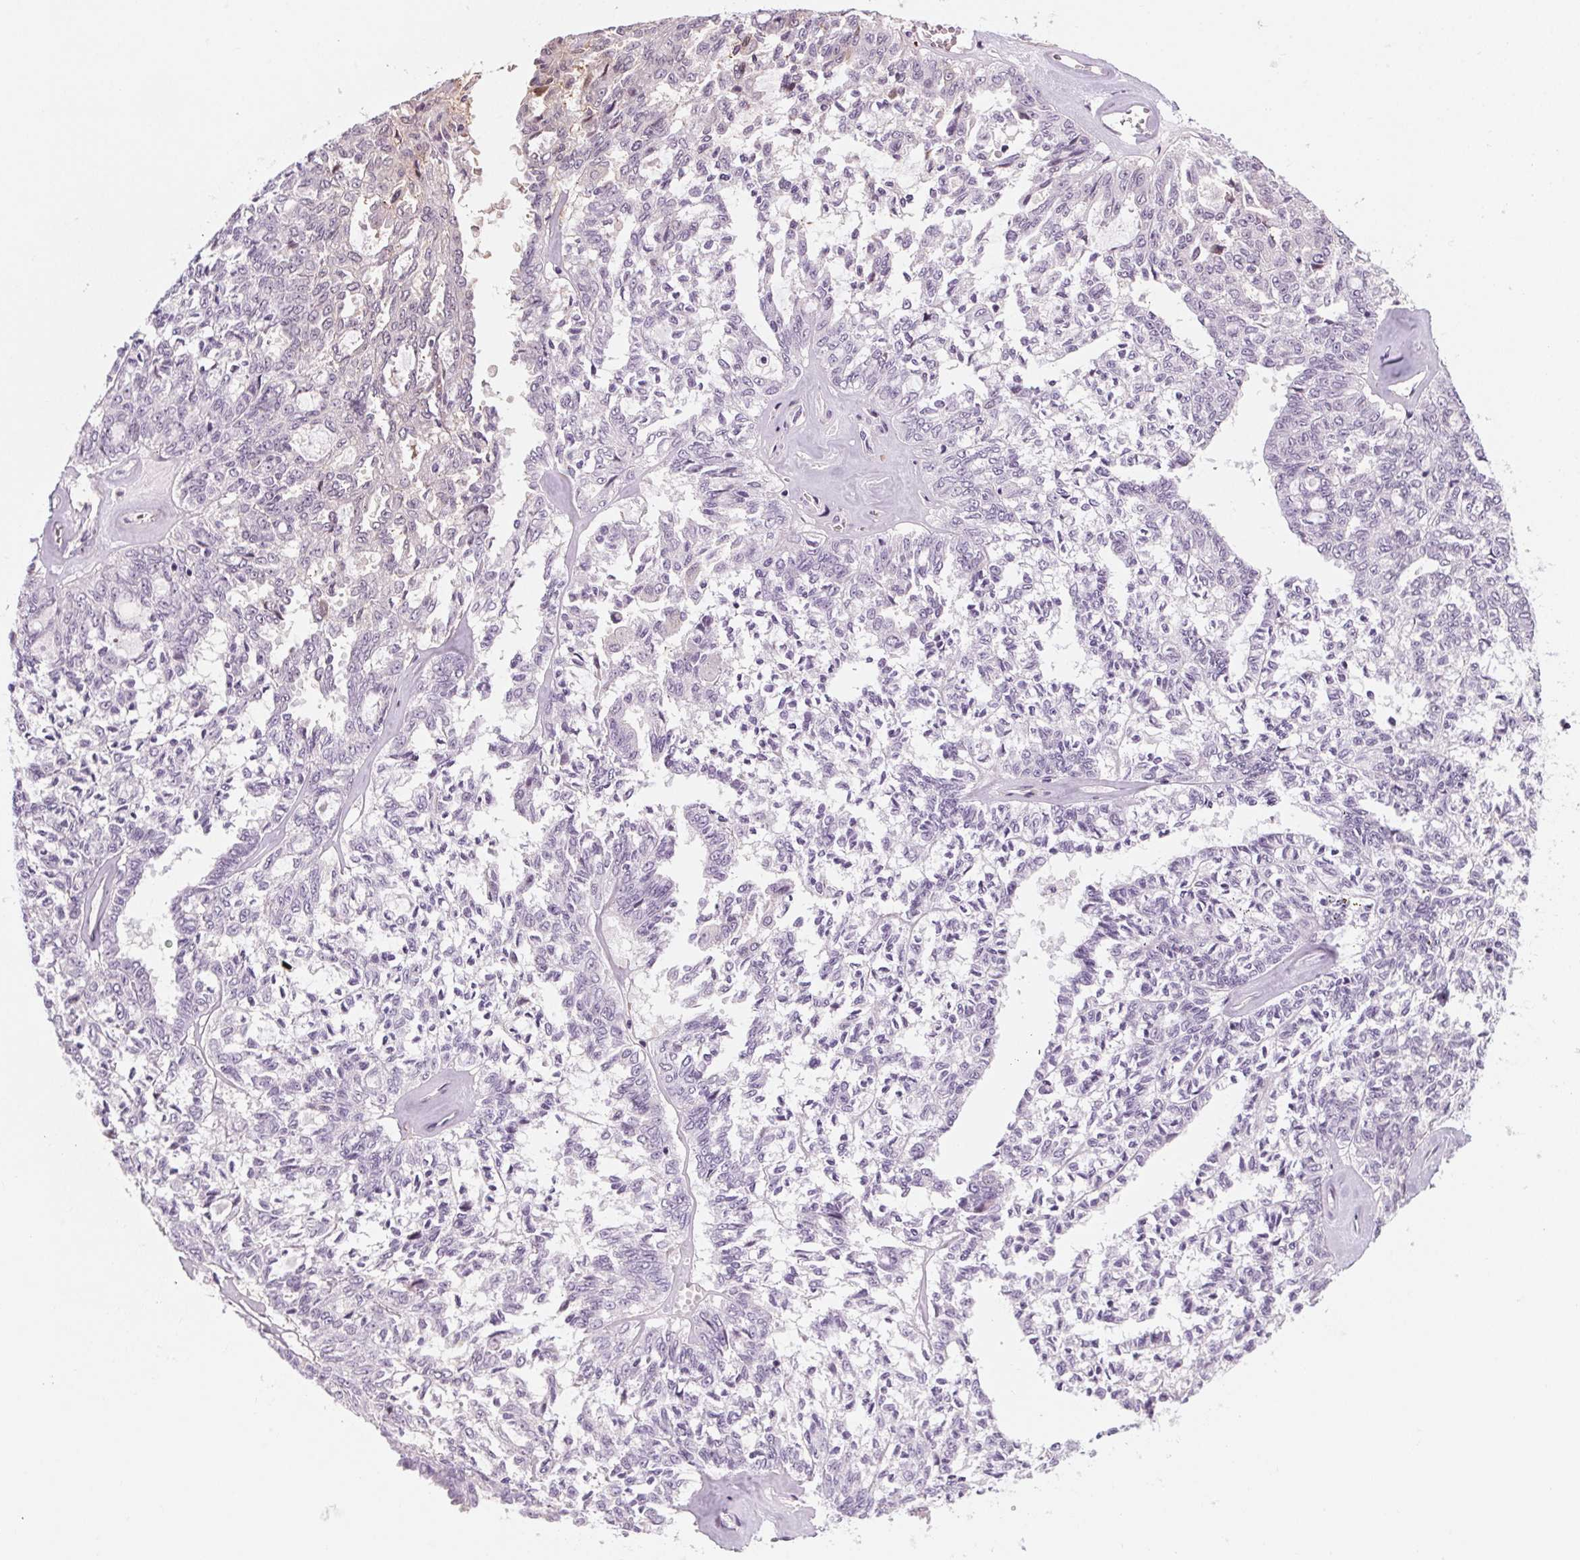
{"staining": {"intensity": "negative", "quantity": "none", "location": "none"}, "tissue": "ovarian cancer", "cell_type": "Tumor cells", "image_type": "cancer", "snomed": [{"axis": "morphology", "description": "Cystadenocarcinoma, serous, NOS"}, {"axis": "topography", "description": "Ovary"}], "caption": "This image is of serous cystadenocarcinoma (ovarian) stained with immunohistochemistry to label a protein in brown with the nuclei are counter-stained blue. There is no expression in tumor cells.", "gene": "HHLA2", "patient": {"sex": "female", "age": 71}}